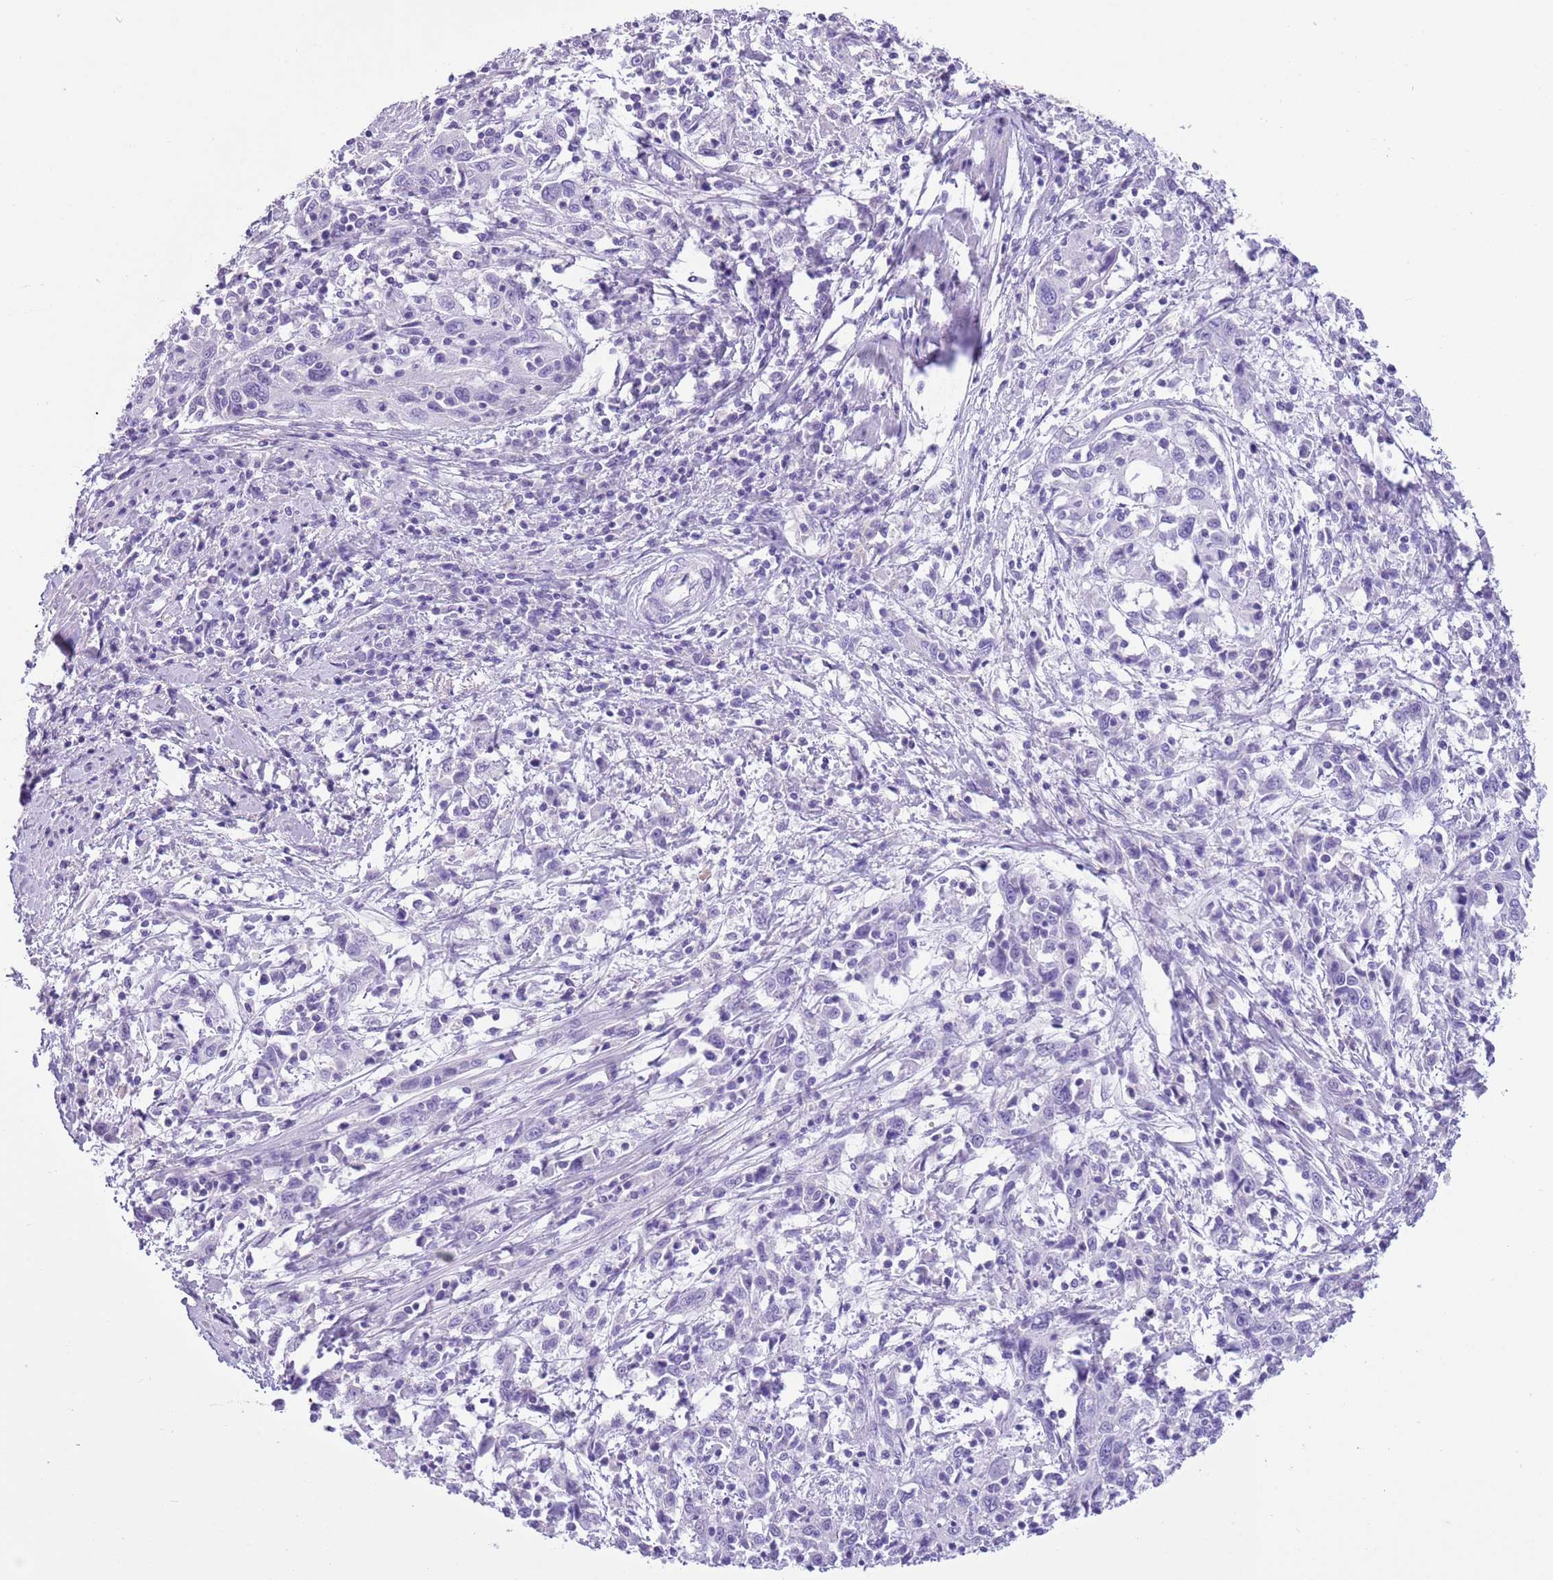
{"staining": {"intensity": "negative", "quantity": "none", "location": "none"}, "tissue": "cervical cancer", "cell_type": "Tumor cells", "image_type": "cancer", "snomed": [{"axis": "morphology", "description": "Squamous cell carcinoma, NOS"}, {"axis": "topography", "description": "Cervix"}], "caption": "The micrograph demonstrates no significant staining in tumor cells of cervical cancer.", "gene": "TBC1D10B", "patient": {"sex": "female", "age": 46}}